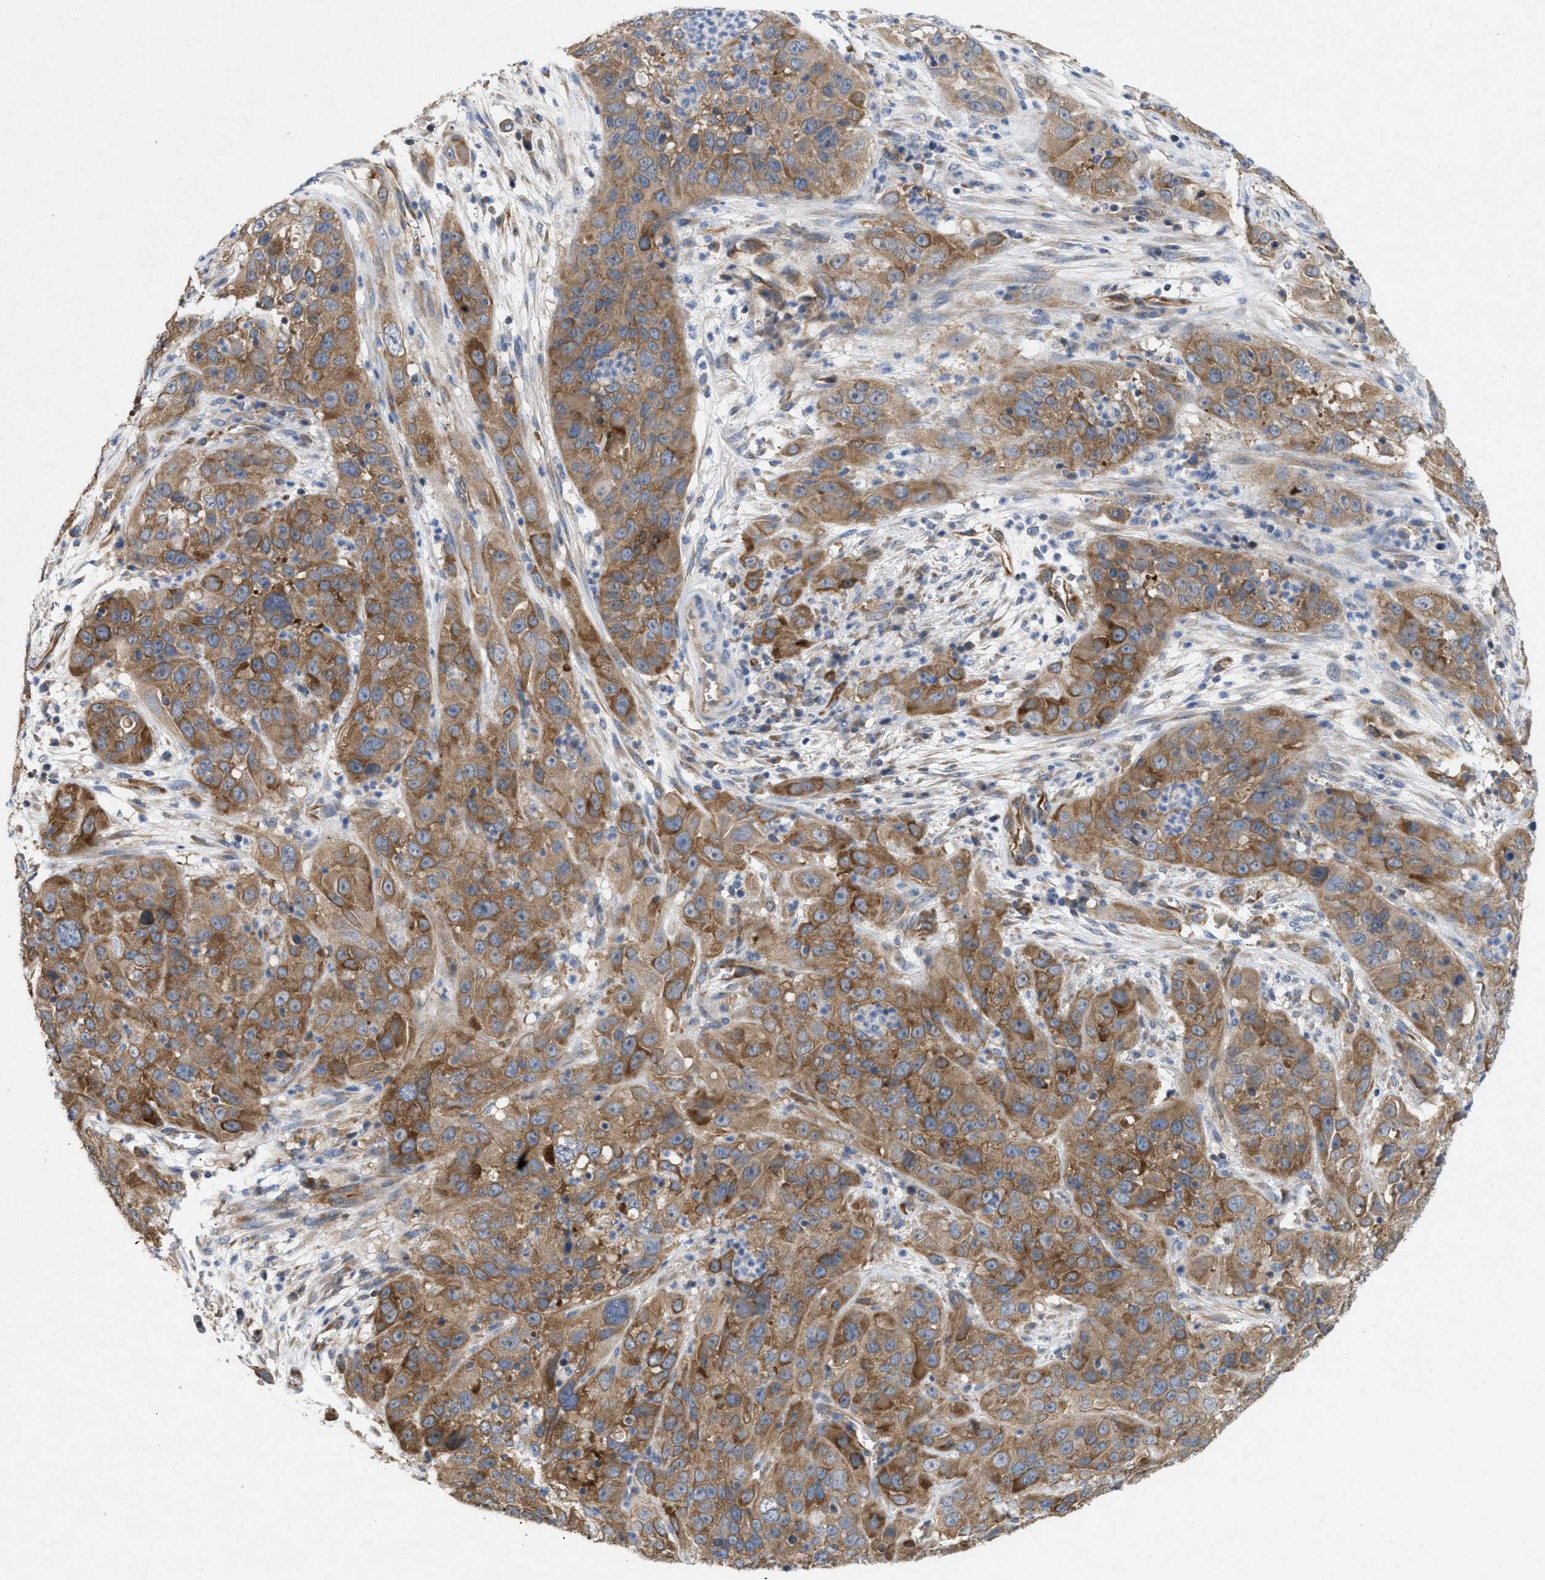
{"staining": {"intensity": "moderate", "quantity": ">75%", "location": "cytoplasmic/membranous"}, "tissue": "cervical cancer", "cell_type": "Tumor cells", "image_type": "cancer", "snomed": [{"axis": "morphology", "description": "Squamous cell carcinoma, NOS"}, {"axis": "topography", "description": "Cervix"}], "caption": "Immunohistochemistry photomicrograph of human cervical squamous cell carcinoma stained for a protein (brown), which exhibits medium levels of moderate cytoplasmic/membranous staining in about >75% of tumor cells.", "gene": "UBAP2", "patient": {"sex": "female", "age": 32}}